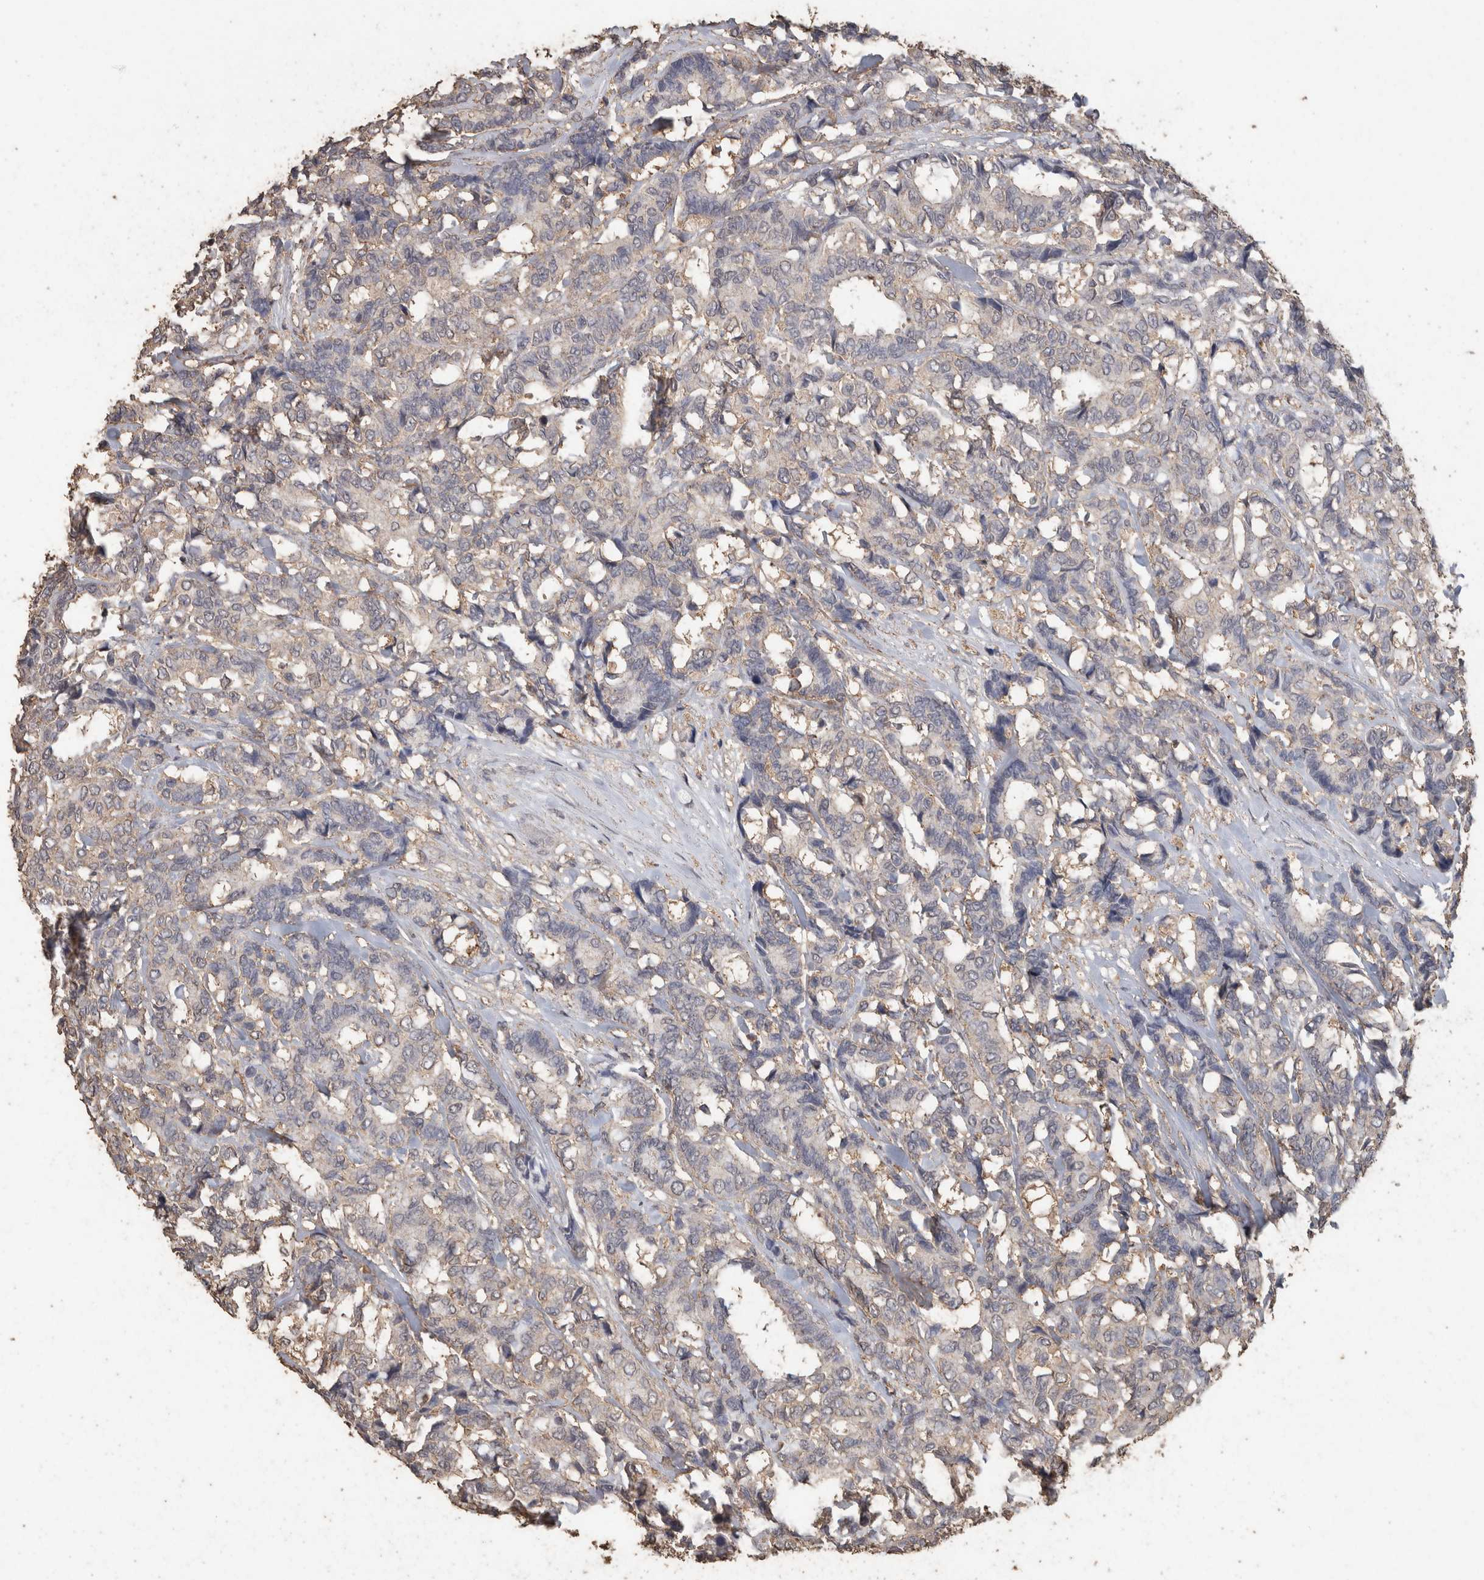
{"staining": {"intensity": "negative", "quantity": "none", "location": "none"}, "tissue": "breast cancer", "cell_type": "Tumor cells", "image_type": "cancer", "snomed": [{"axis": "morphology", "description": "Duct carcinoma"}, {"axis": "topography", "description": "Breast"}], "caption": "A high-resolution photomicrograph shows immunohistochemistry (IHC) staining of breast cancer, which displays no significant staining in tumor cells. (Brightfield microscopy of DAB (3,3'-diaminobenzidine) immunohistochemistry at high magnification).", "gene": "CX3CL1", "patient": {"sex": "female", "age": 87}}